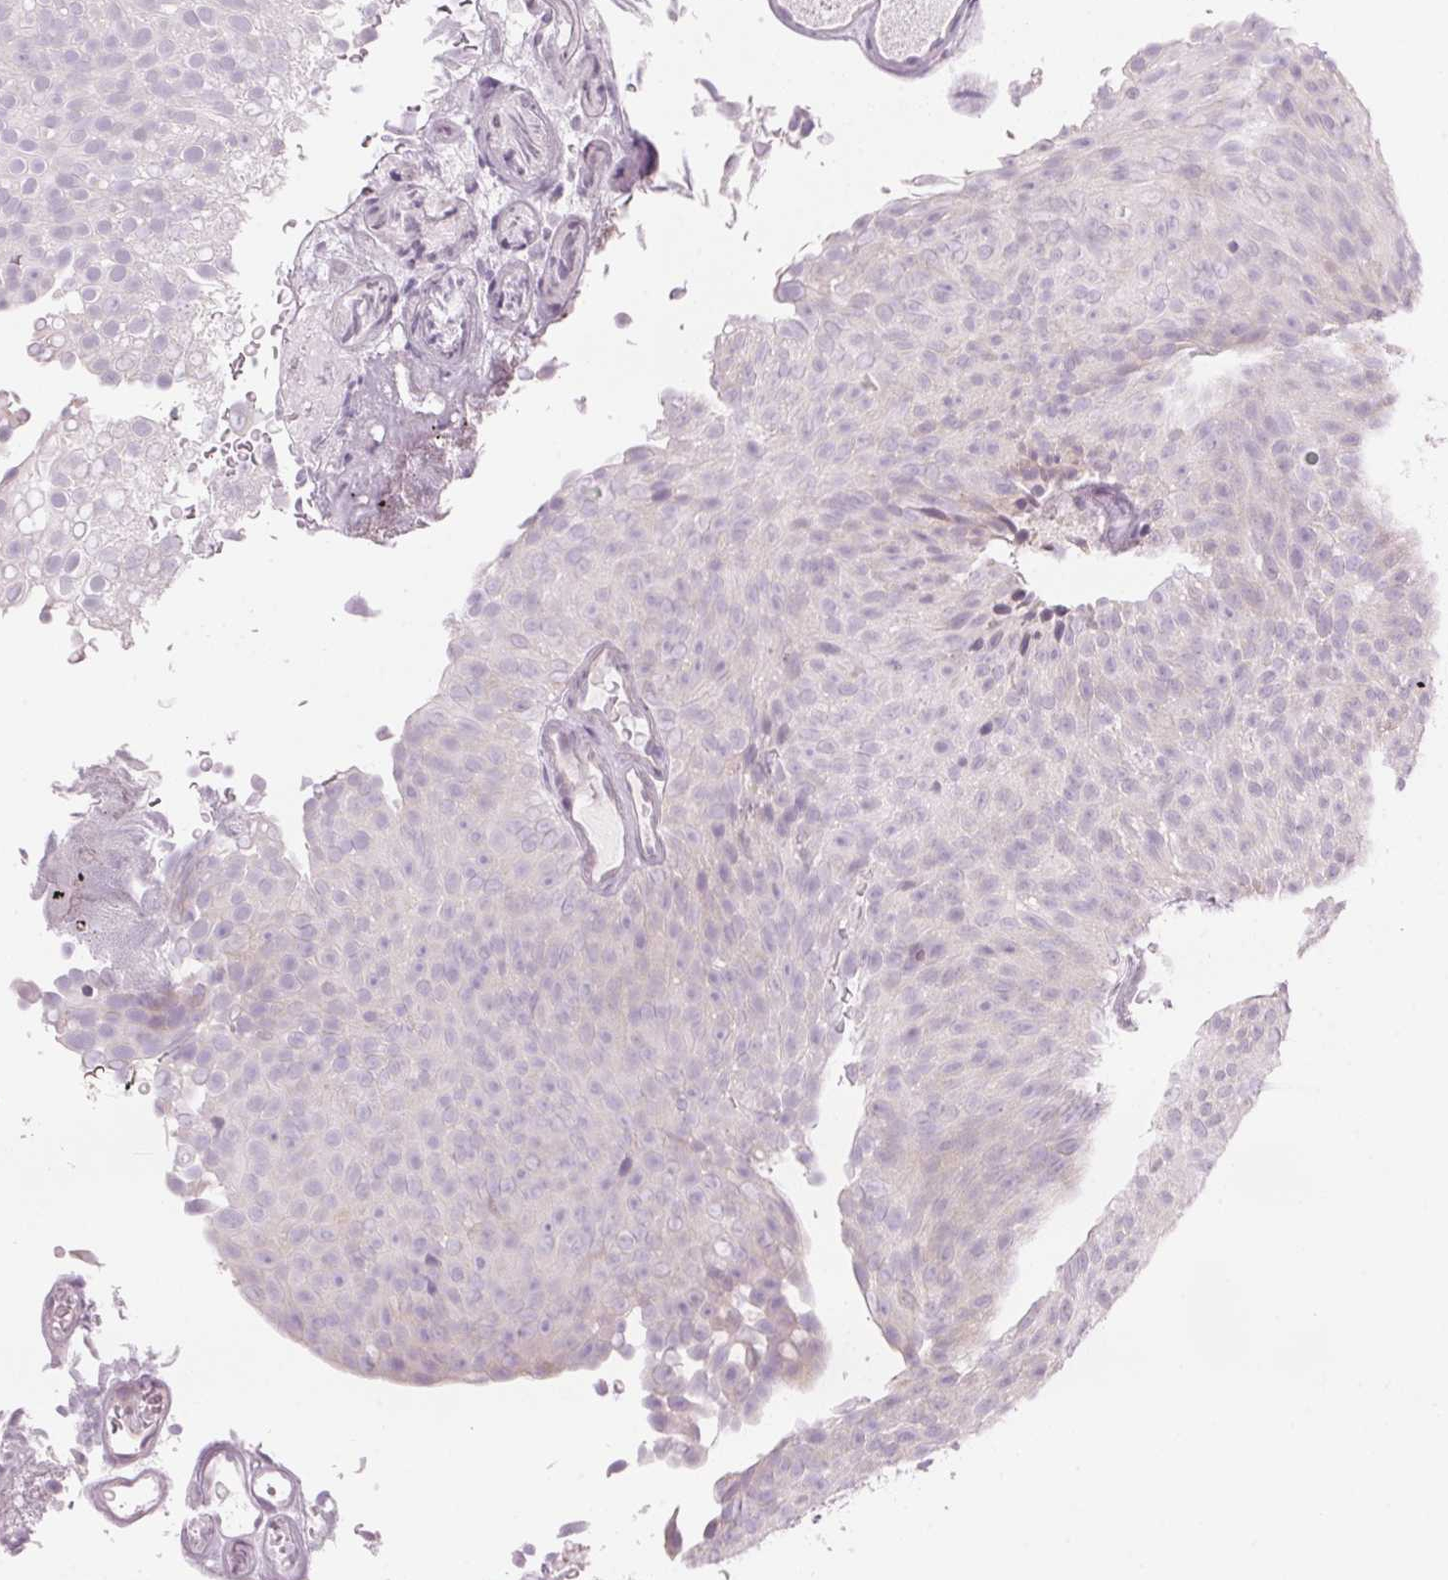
{"staining": {"intensity": "negative", "quantity": "none", "location": "none"}, "tissue": "urothelial cancer", "cell_type": "Tumor cells", "image_type": "cancer", "snomed": [{"axis": "morphology", "description": "Urothelial carcinoma, Low grade"}, {"axis": "topography", "description": "Urinary bladder"}], "caption": "High power microscopy image of an immunohistochemistry (IHC) micrograph of low-grade urothelial carcinoma, revealing no significant staining in tumor cells.", "gene": "GNMT", "patient": {"sex": "male", "age": 78}}